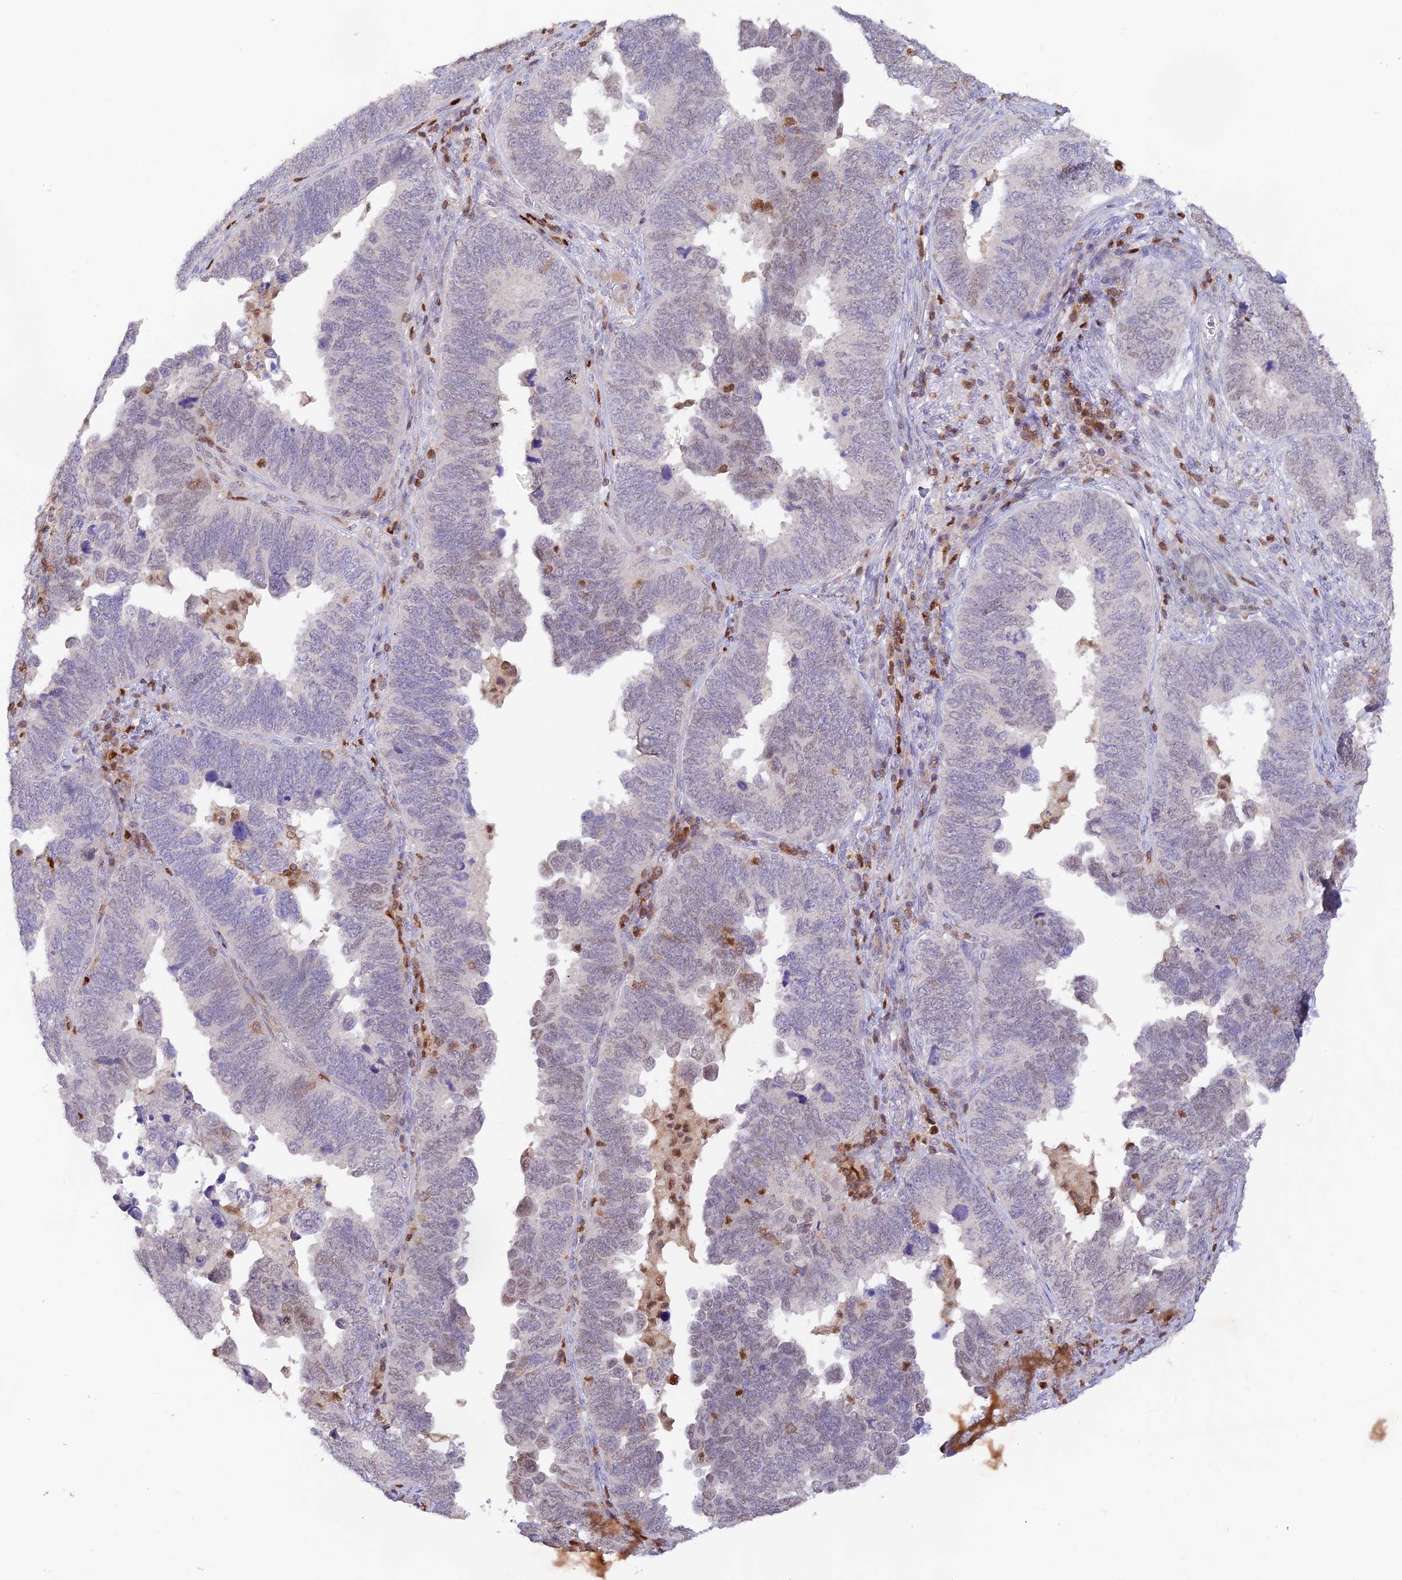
{"staining": {"intensity": "moderate", "quantity": "<25%", "location": "nuclear"}, "tissue": "endometrial cancer", "cell_type": "Tumor cells", "image_type": "cancer", "snomed": [{"axis": "morphology", "description": "Adenocarcinoma, NOS"}, {"axis": "topography", "description": "Endometrium"}], "caption": "This histopathology image displays adenocarcinoma (endometrial) stained with immunohistochemistry to label a protein in brown. The nuclear of tumor cells show moderate positivity for the protein. Nuclei are counter-stained blue.", "gene": "DENND1C", "patient": {"sex": "female", "age": 79}}